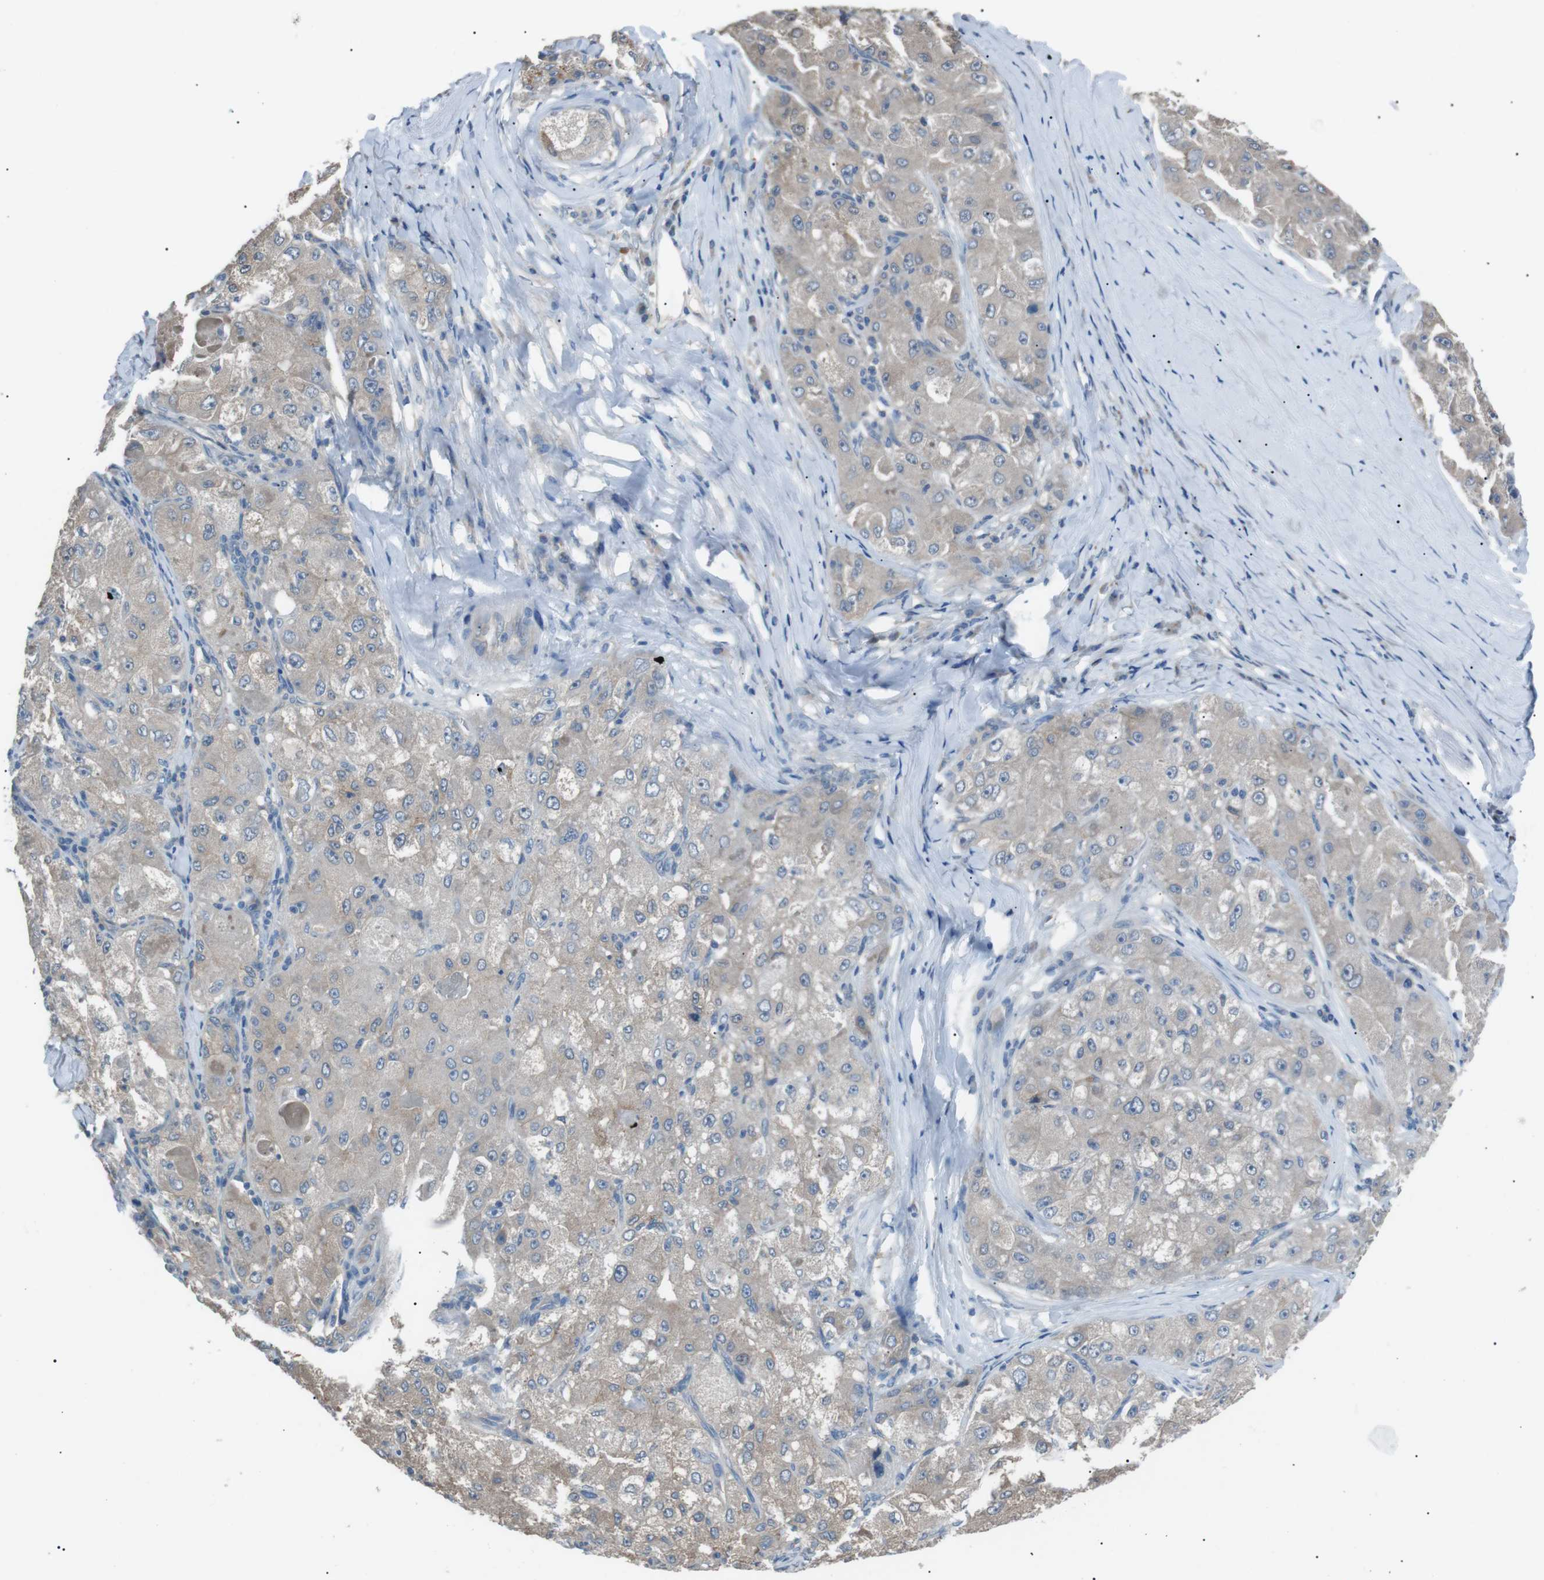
{"staining": {"intensity": "weak", "quantity": "25%-75%", "location": "cytoplasmic/membranous"}, "tissue": "liver cancer", "cell_type": "Tumor cells", "image_type": "cancer", "snomed": [{"axis": "morphology", "description": "Carcinoma, Hepatocellular, NOS"}, {"axis": "topography", "description": "Liver"}], "caption": "The photomicrograph demonstrates immunohistochemical staining of liver cancer (hepatocellular carcinoma). There is weak cytoplasmic/membranous staining is seen in about 25%-75% of tumor cells.", "gene": "CDH26", "patient": {"sex": "male", "age": 80}}